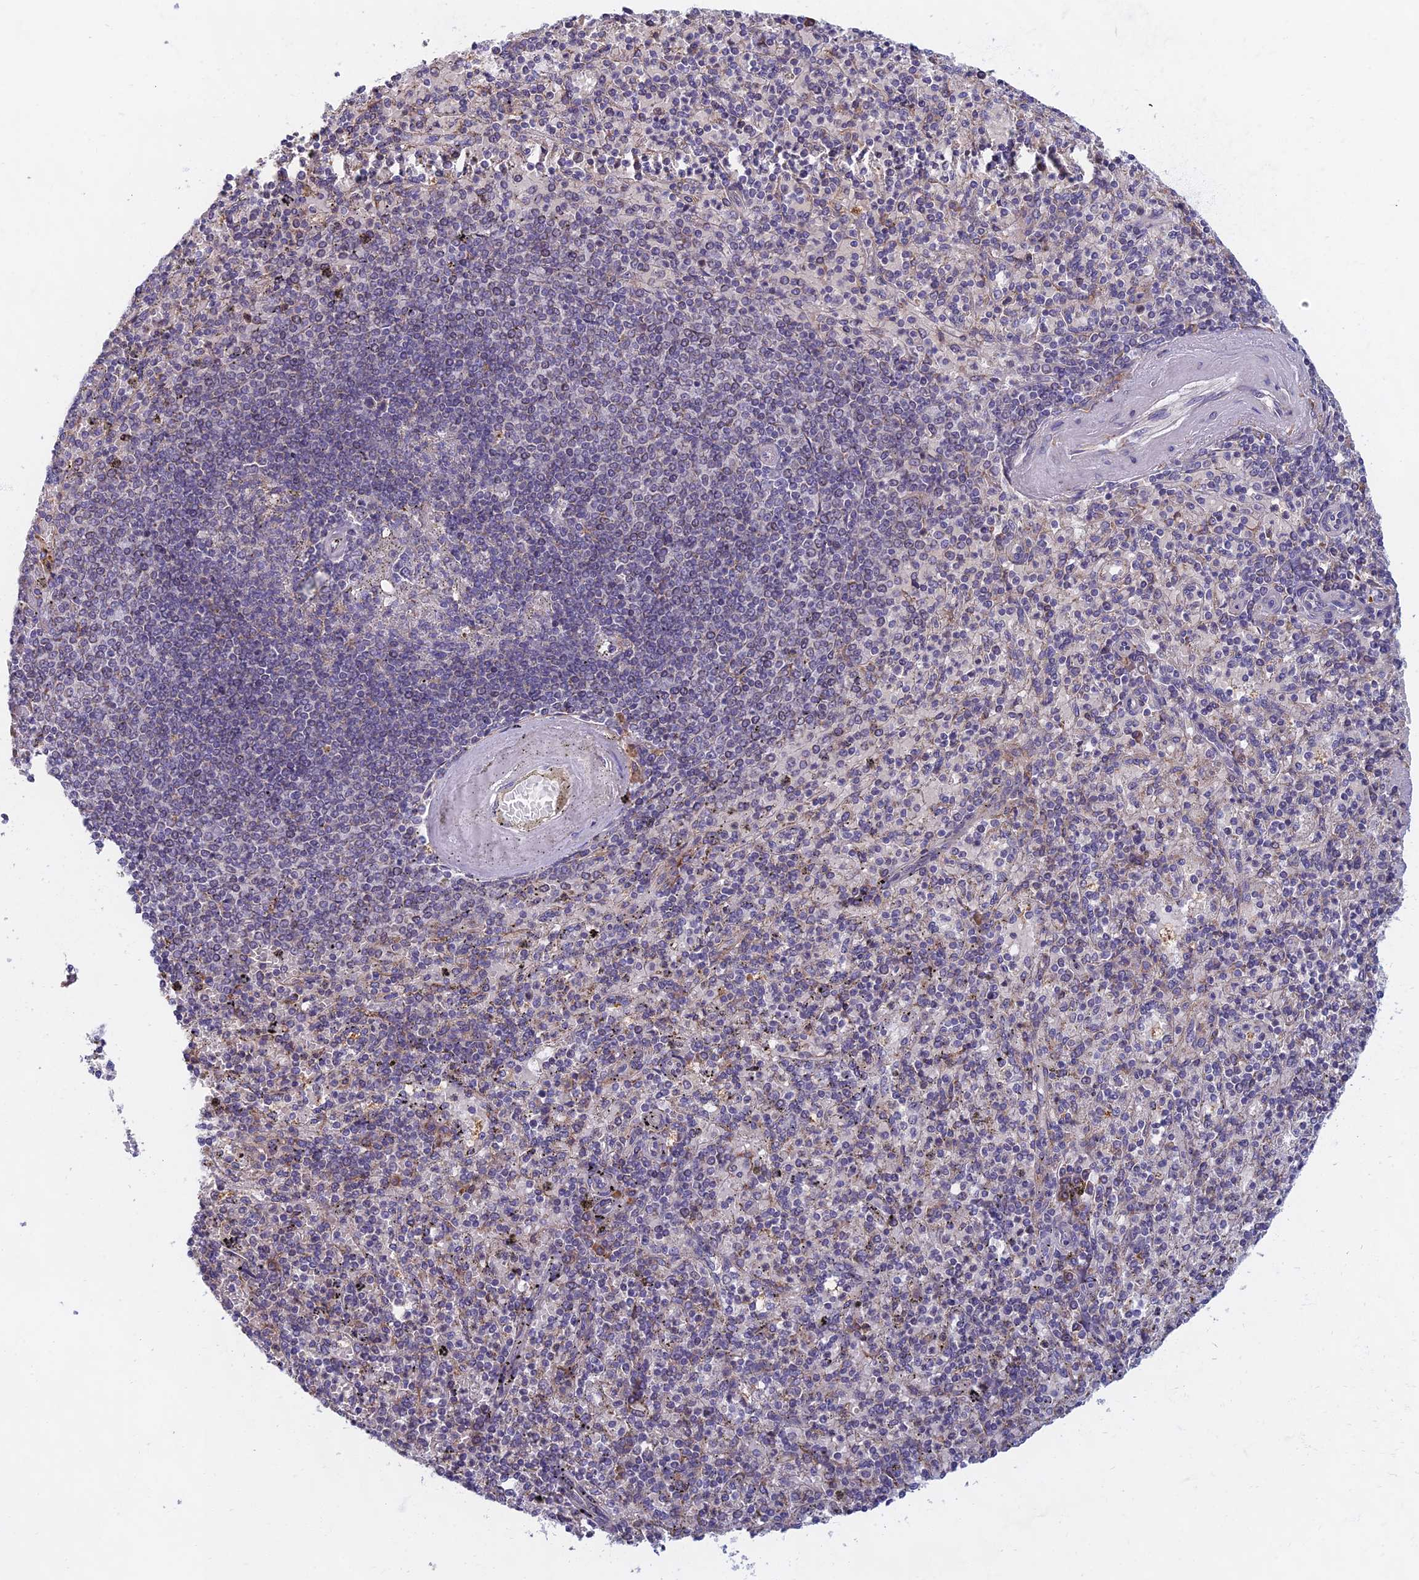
{"staining": {"intensity": "negative", "quantity": "none", "location": "none"}, "tissue": "spleen", "cell_type": "Cells in red pulp", "image_type": "normal", "snomed": [{"axis": "morphology", "description": "Normal tissue, NOS"}, {"axis": "topography", "description": "Spleen"}], "caption": "Immunohistochemistry micrograph of benign spleen: spleen stained with DAB (3,3'-diaminobenzidine) demonstrates no significant protein staining in cells in red pulp.", "gene": "DDX51", "patient": {"sex": "male", "age": 82}}